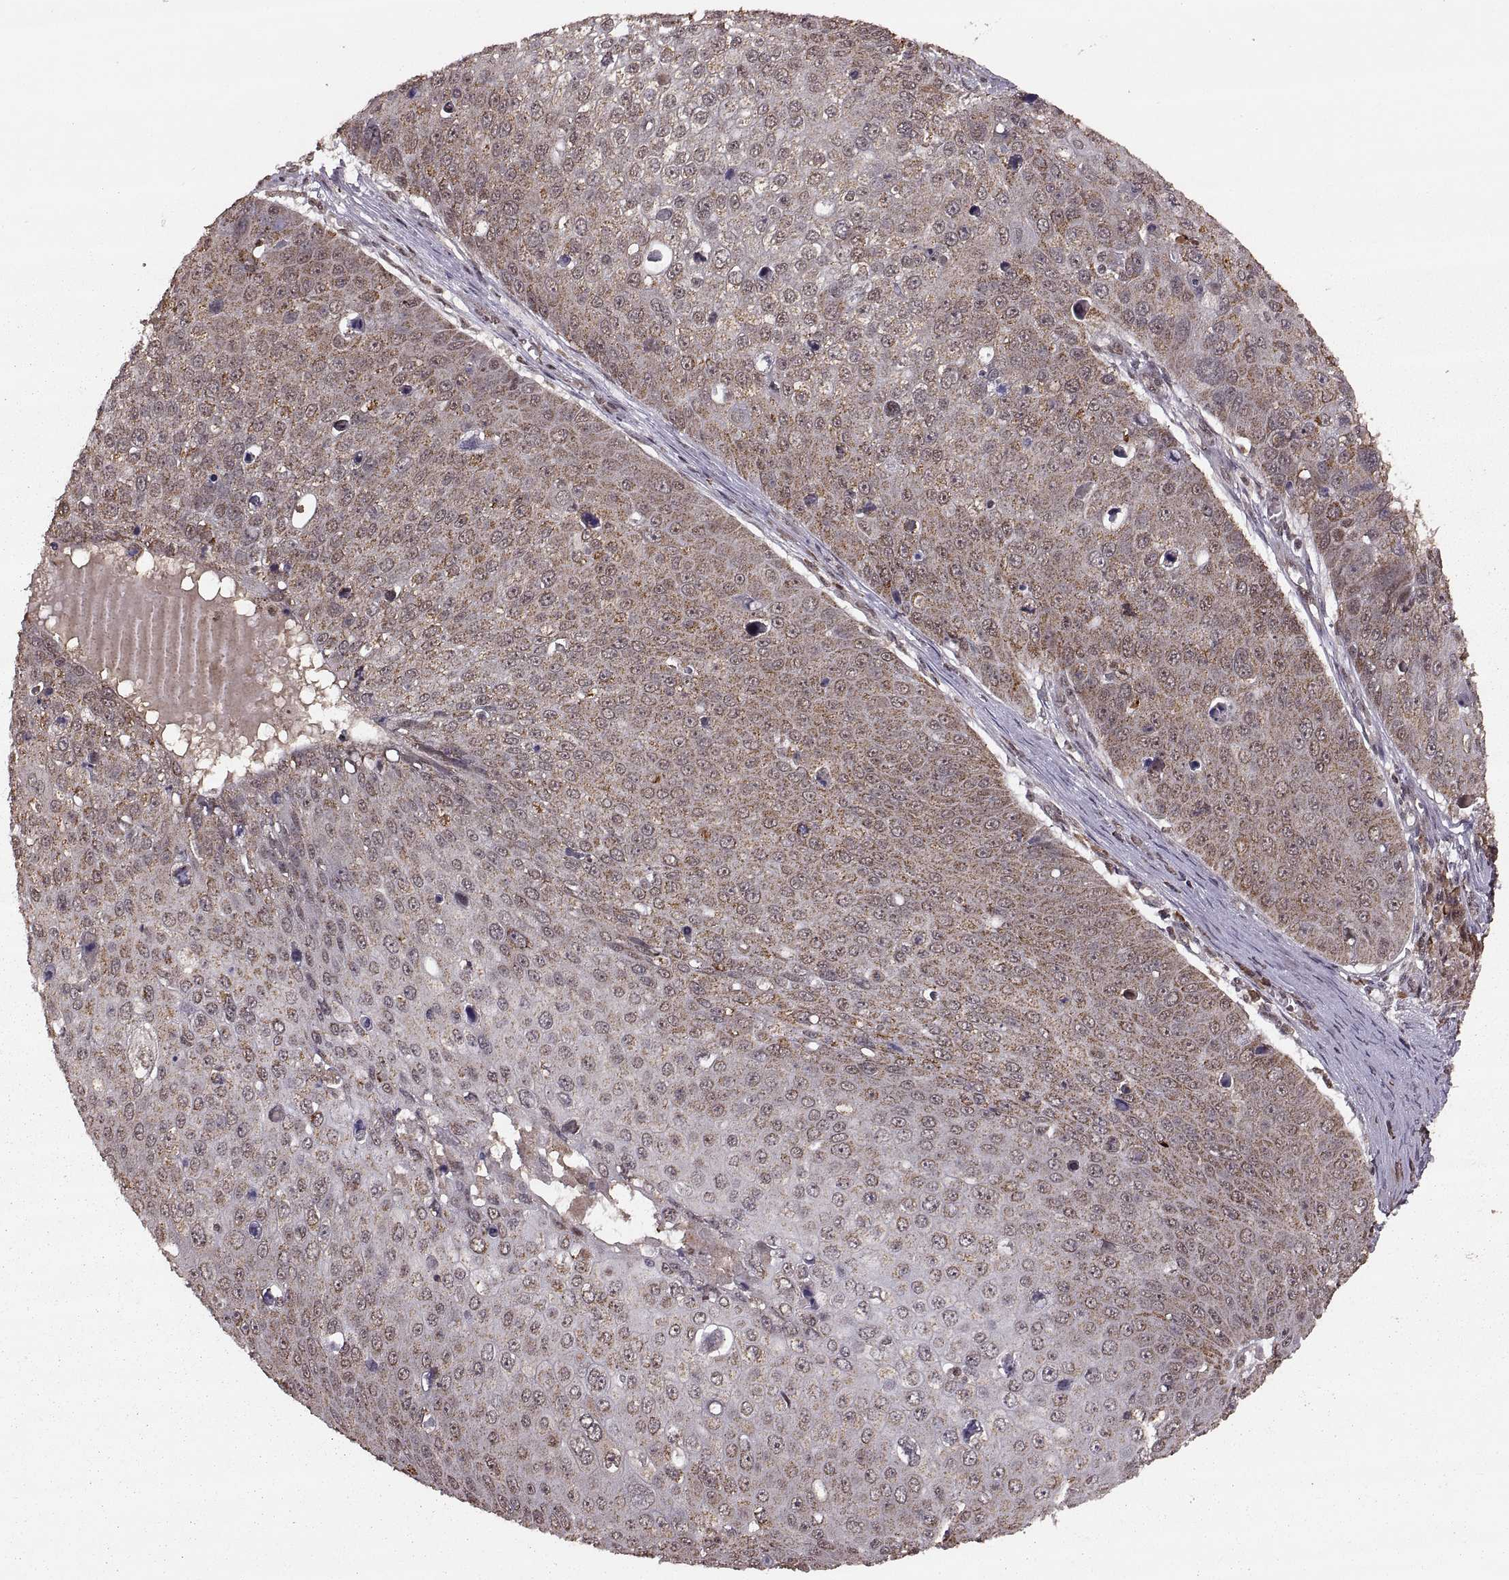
{"staining": {"intensity": "weak", "quantity": ">75%", "location": "cytoplasmic/membranous"}, "tissue": "skin cancer", "cell_type": "Tumor cells", "image_type": "cancer", "snomed": [{"axis": "morphology", "description": "Squamous cell carcinoma, NOS"}, {"axis": "topography", "description": "Skin"}], "caption": "Approximately >75% of tumor cells in human skin cancer reveal weak cytoplasmic/membranous protein expression as visualized by brown immunohistochemical staining.", "gene": "RFT1", "patient": {"sex": "male", "age": 71}}